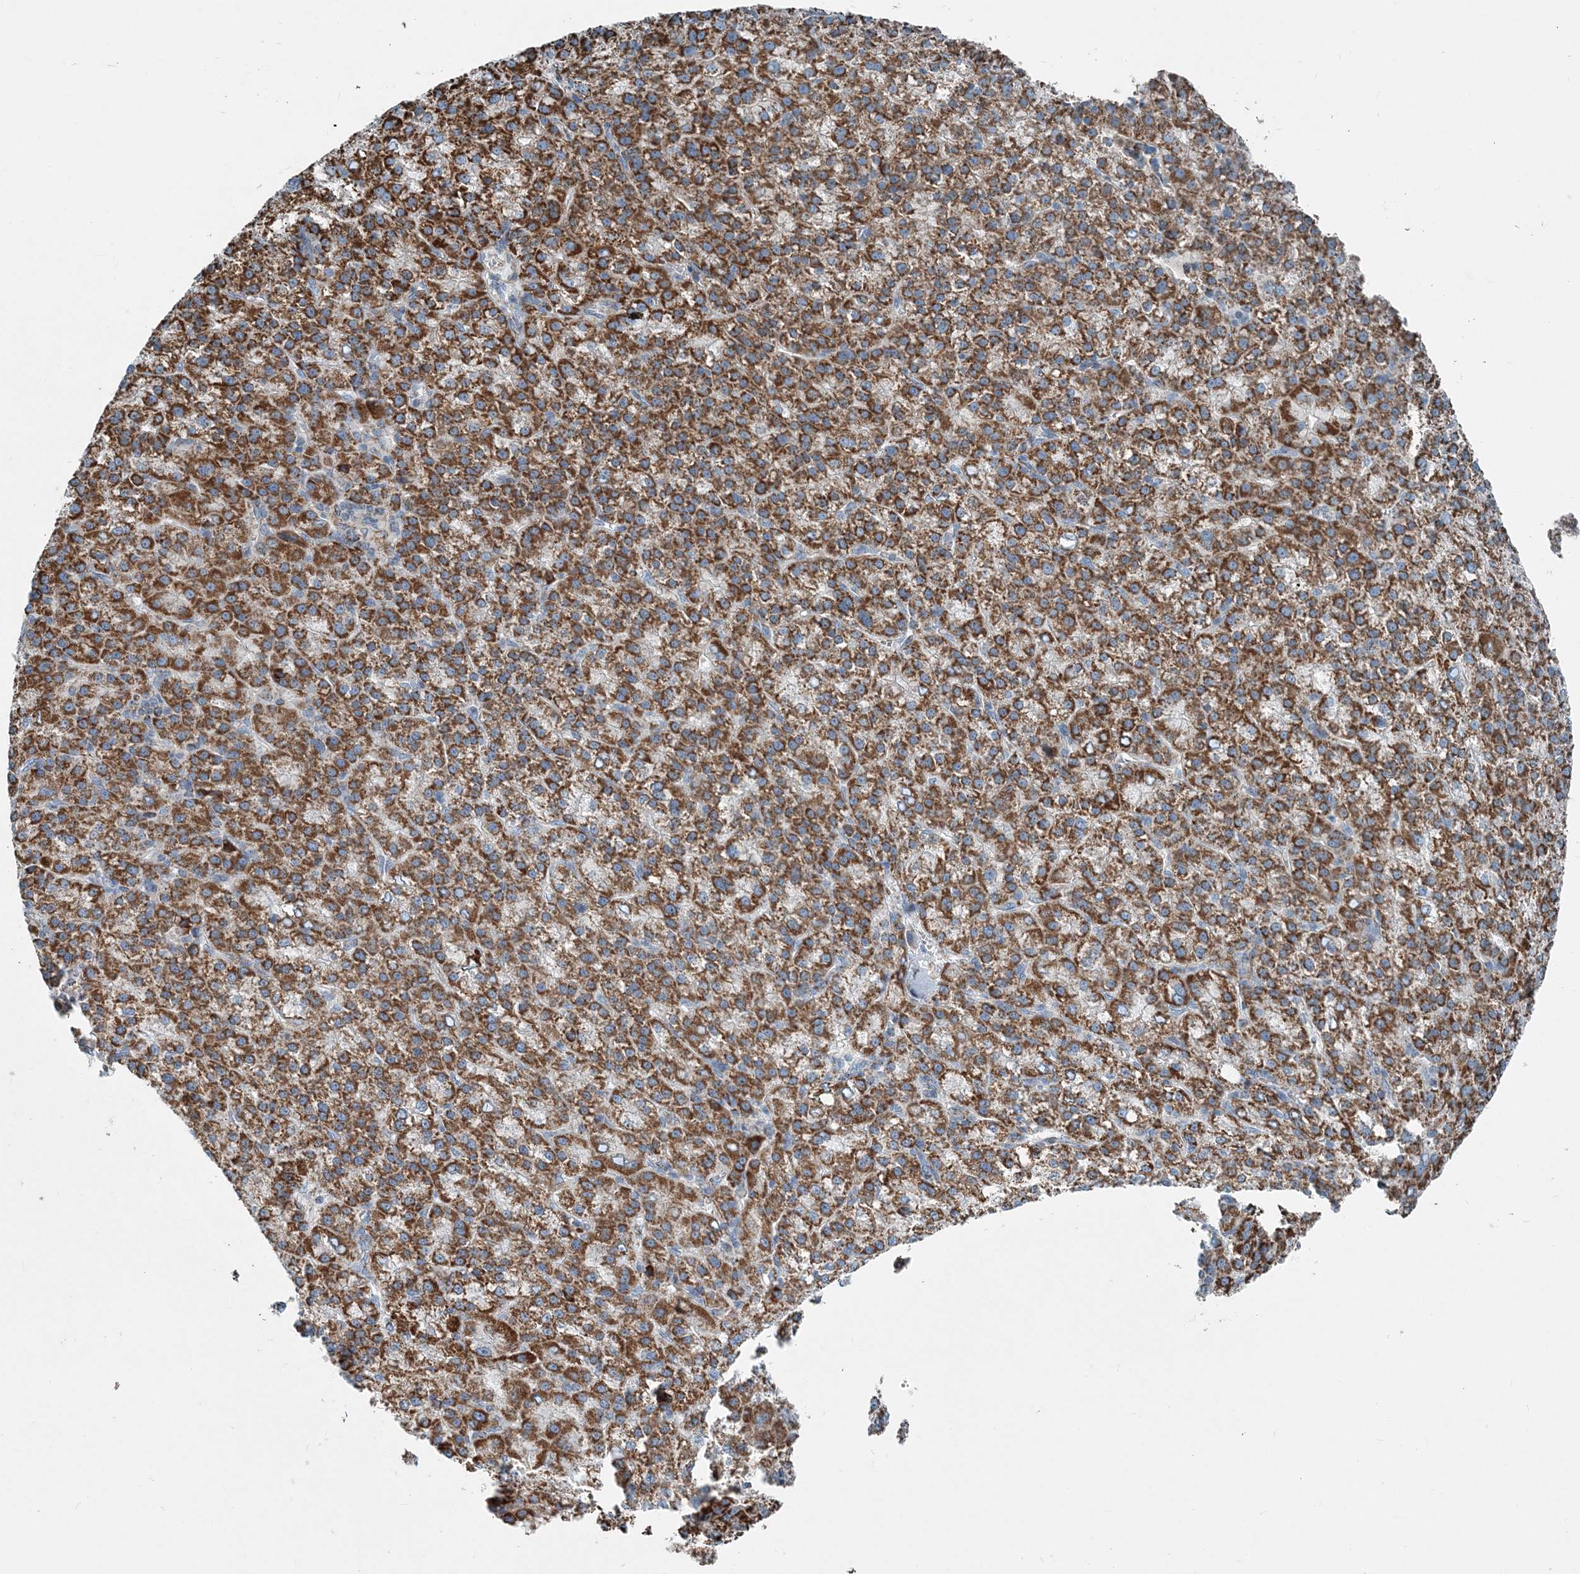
{"staining": {"intensity": "strong", "quantity": ">75%", "location": "cytoplasmic/membranous"}, "tissue": "liver cancer", "cell_type": "Tumor cells", "image_type": "cancer", "snomed": [{"axis": "morphology", "description": "Carcinoma, Hepatocellular, NOS"}, {"axis": "topography", "description": "Liver"}], "caption": "Approximately >75% of tumor cells in liver cancer exhibit strong cytoplasmic/membranous protein positivity as visualized by brown immunohistochemical staining.", "gene": "INTU", "patient": {"sex": "female", "age": 58}}